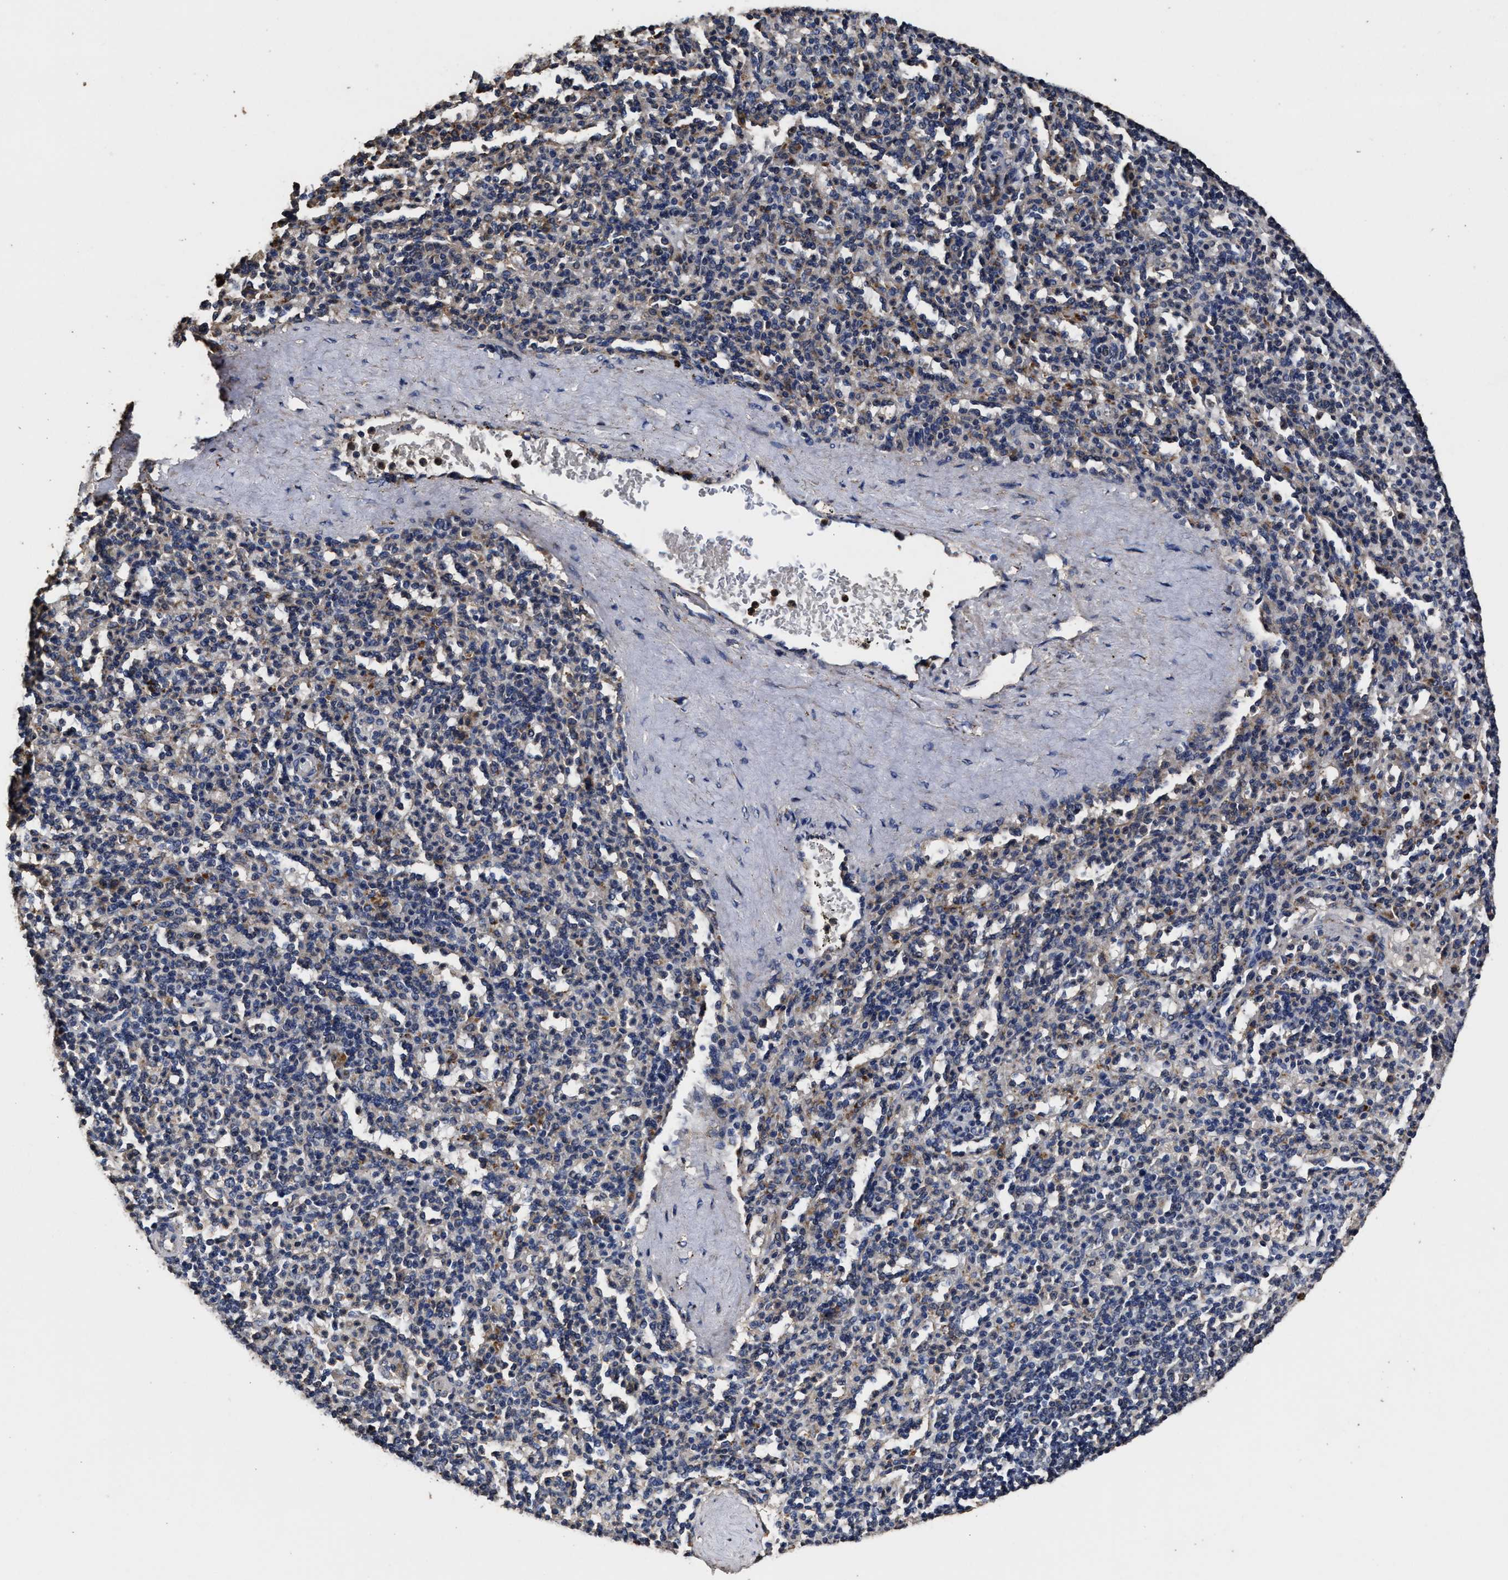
{"staining": {"intensity": "negative", "quantity": "none", "location": "none"}, "tissue": "spleen", "cell_type": "Cells in red pulp", "image_type": "normal", "snomed": [{"axis": "morphology", "description": "Normal tissue, NOS"}, {"axis": "topography", "description": "Spleen"}], "caption": "IHC of benign human spleen reveals no positivity in cells in red pulp.", "gene": "PPM1K", "patient": {"sex": "male", "age": 36}}